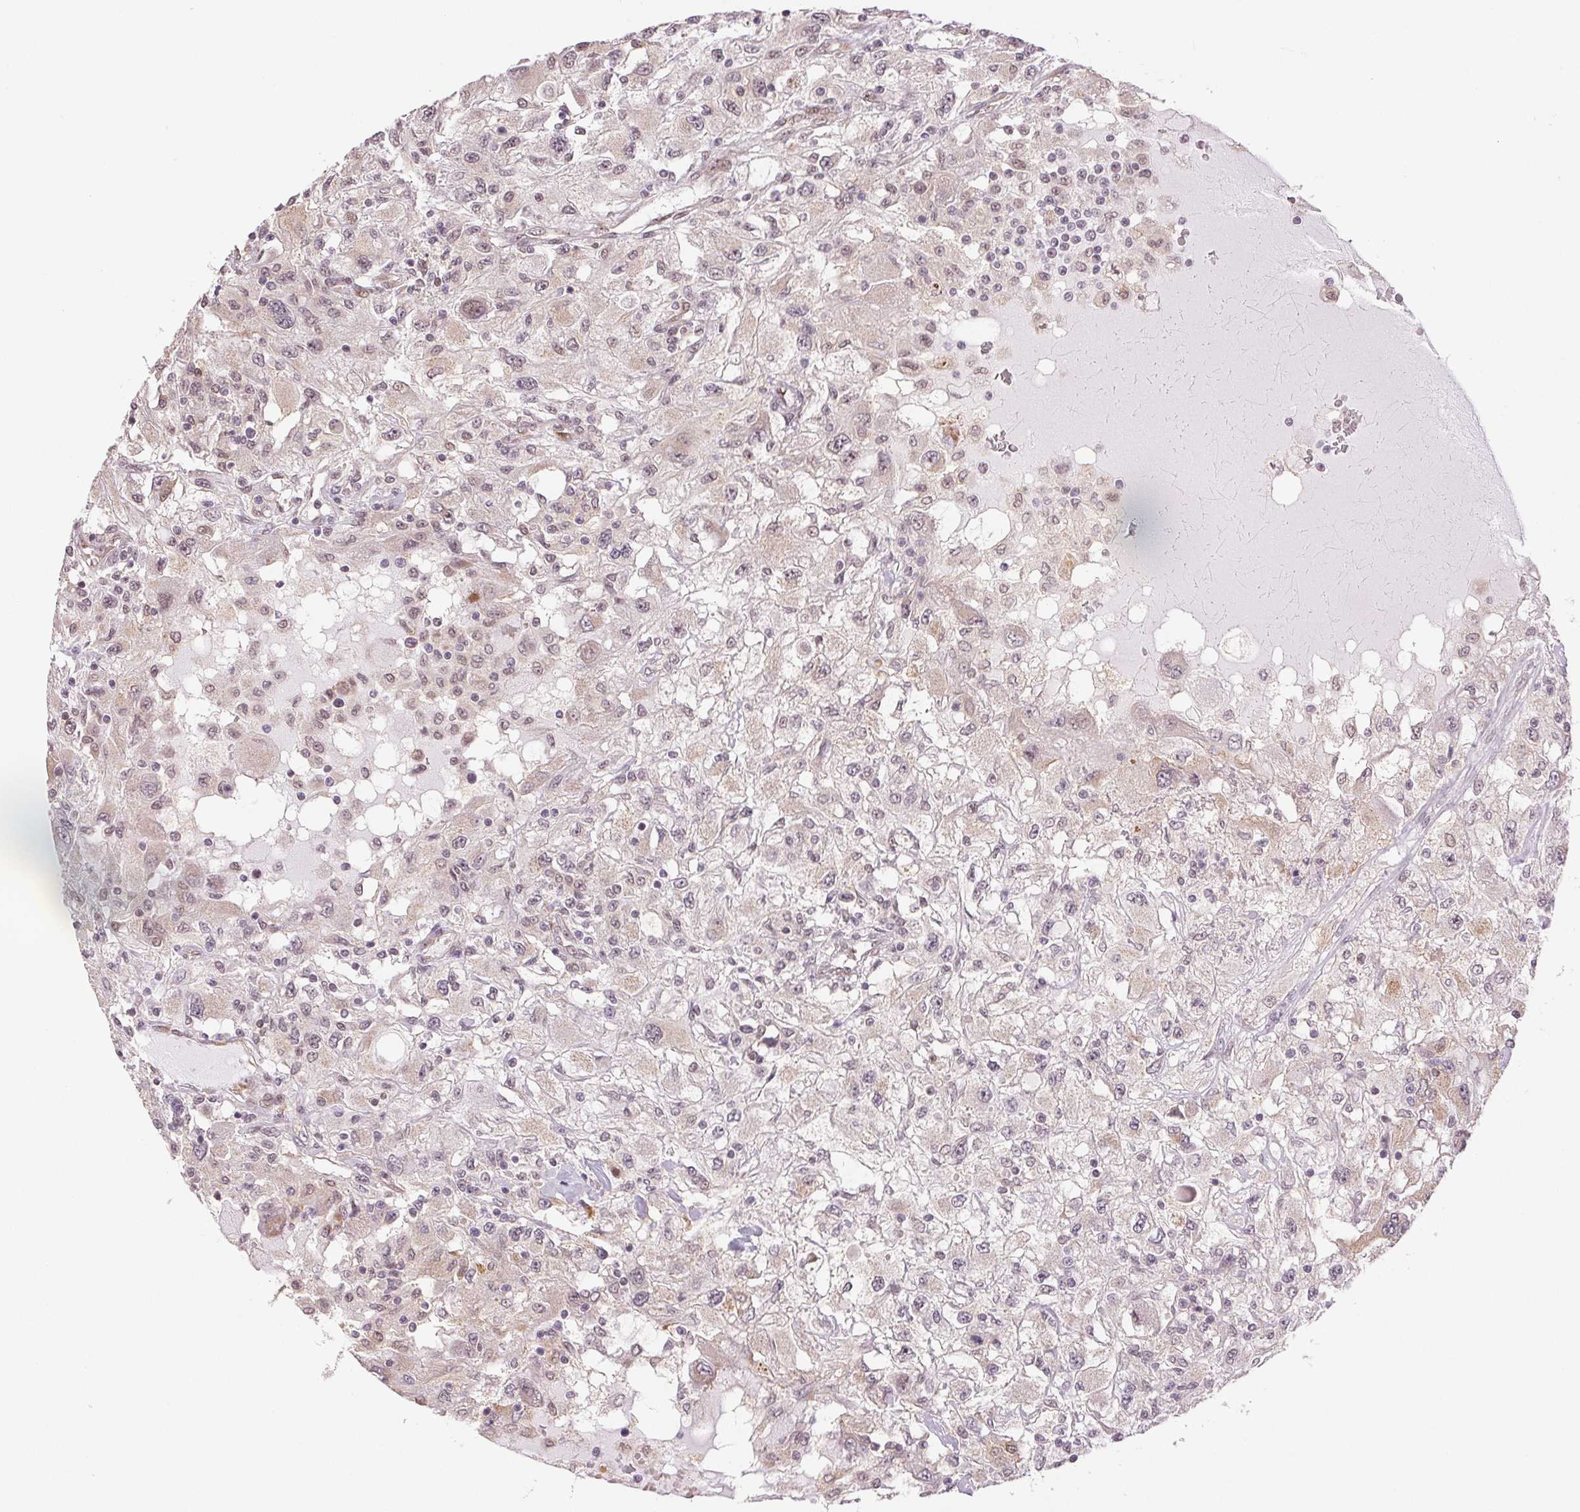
{"staining": {"intensity": "weak", "quantity": "25%-75%", "location": "nuclear"}, "tissue": "renal cancer", "cell_type": "Tumor cells", "image_type": "cancer", "snomed": [{"axis": "morphology", "description": "Adenocarcinoma, NOS"}, {"axis": "topography", "description": "Kidney"}], "caption": "This histopathology image reveals renal adenocarcinoma stained with immunohistochemistry to label a protein in brown. The nuclear of tumor cells show weak positivity for the protein. Nuclei are counter-stained blue.", "gene": "GRHL3", "patient": {"sex": "female", "age": 67}}